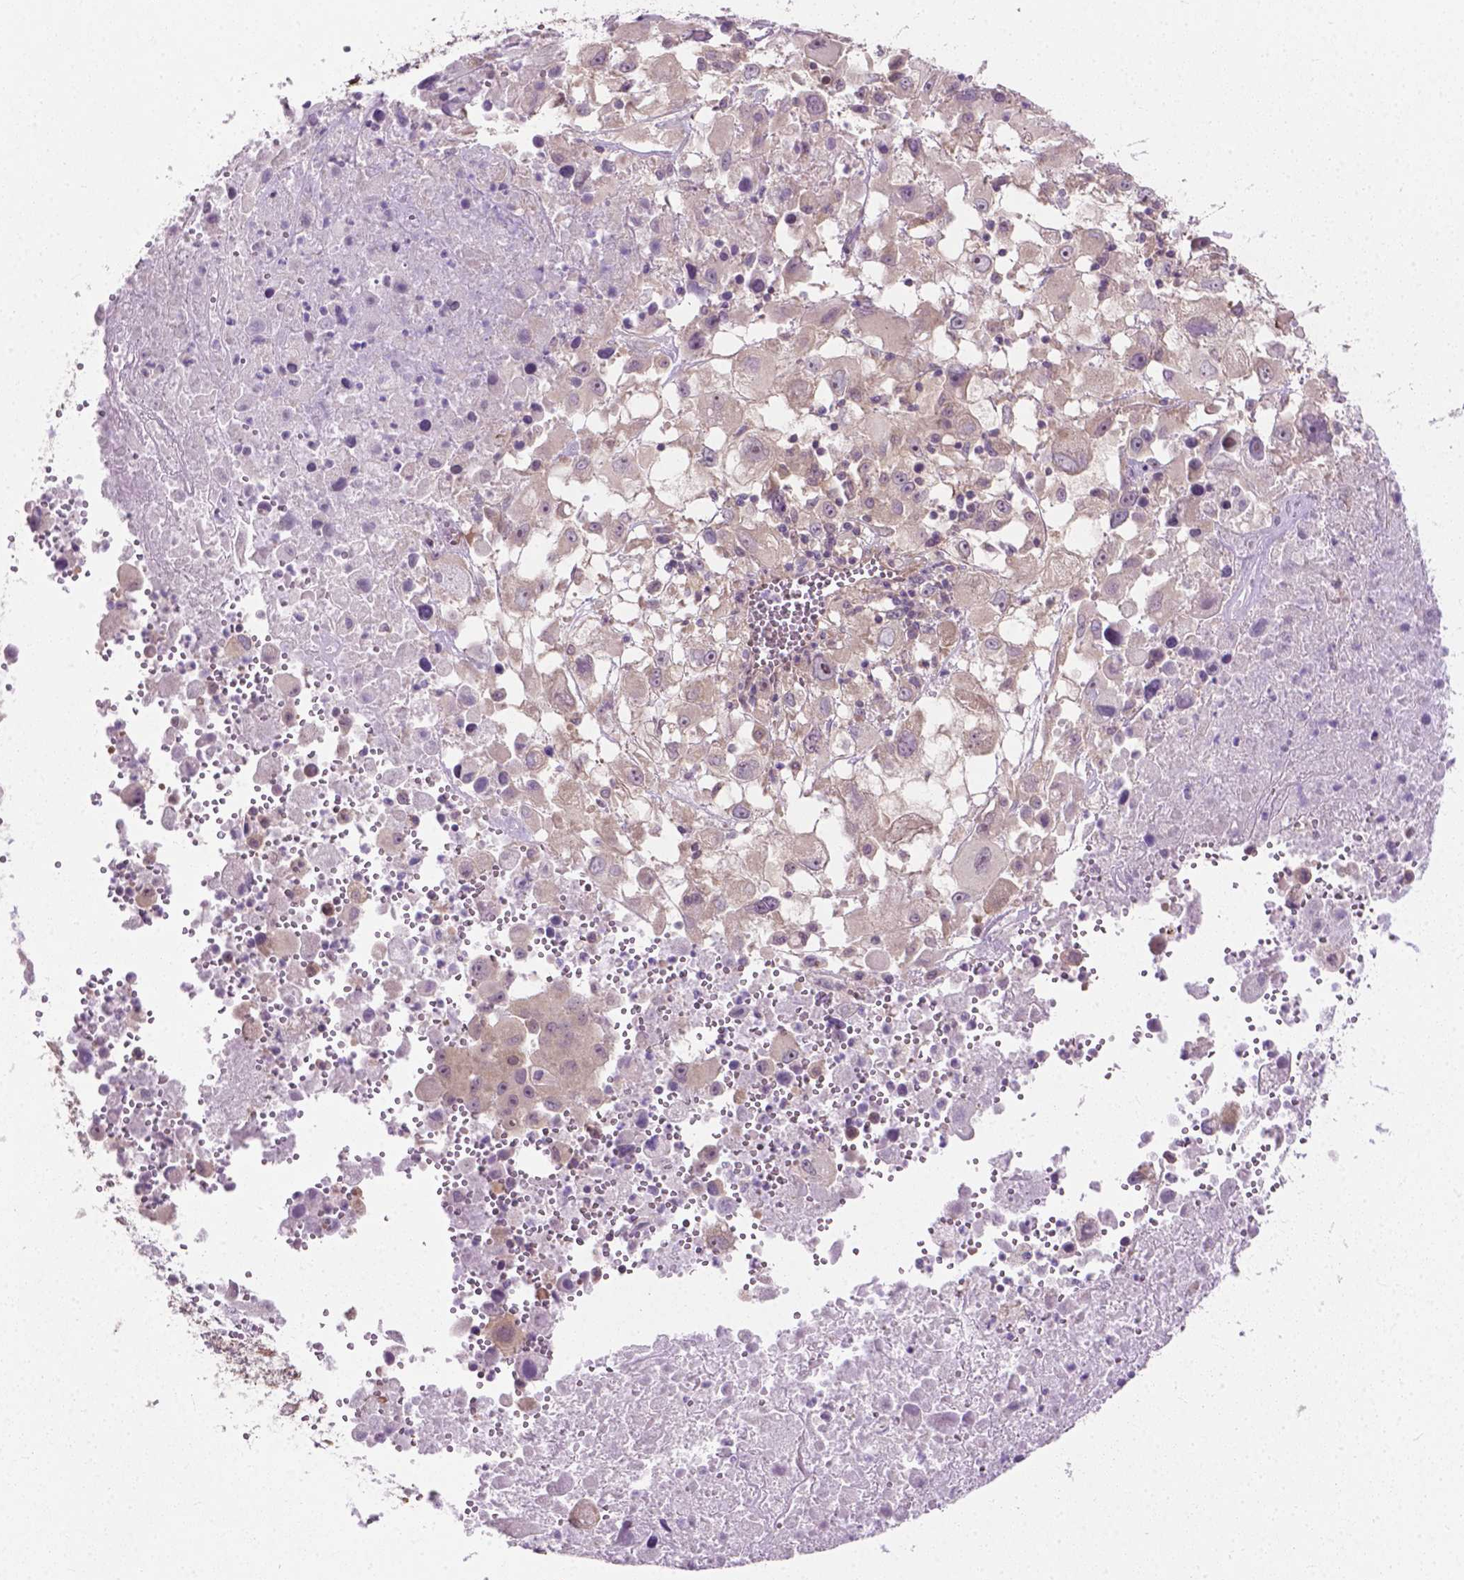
{"staining": {"intensity": "negative", "quantity": "none", "location": "none"}, "tissue": "melanoma", "cell_type": "Tumor cells", "image_type": "cancer", "snomed": [{"axis": "morphology", "description": "Malignant melanoma, Metastatic site"}, {"axis": "topography", "description": "Soft tissue"}], "caption": "High magnification brightfield microscopy of melanoma stained with DAB (brown) and counterstained with hematoxylin (blue): tumor cells show no significant staining.", "gene": "MZT1", "patient": {"sex": "male", "age": 50}}